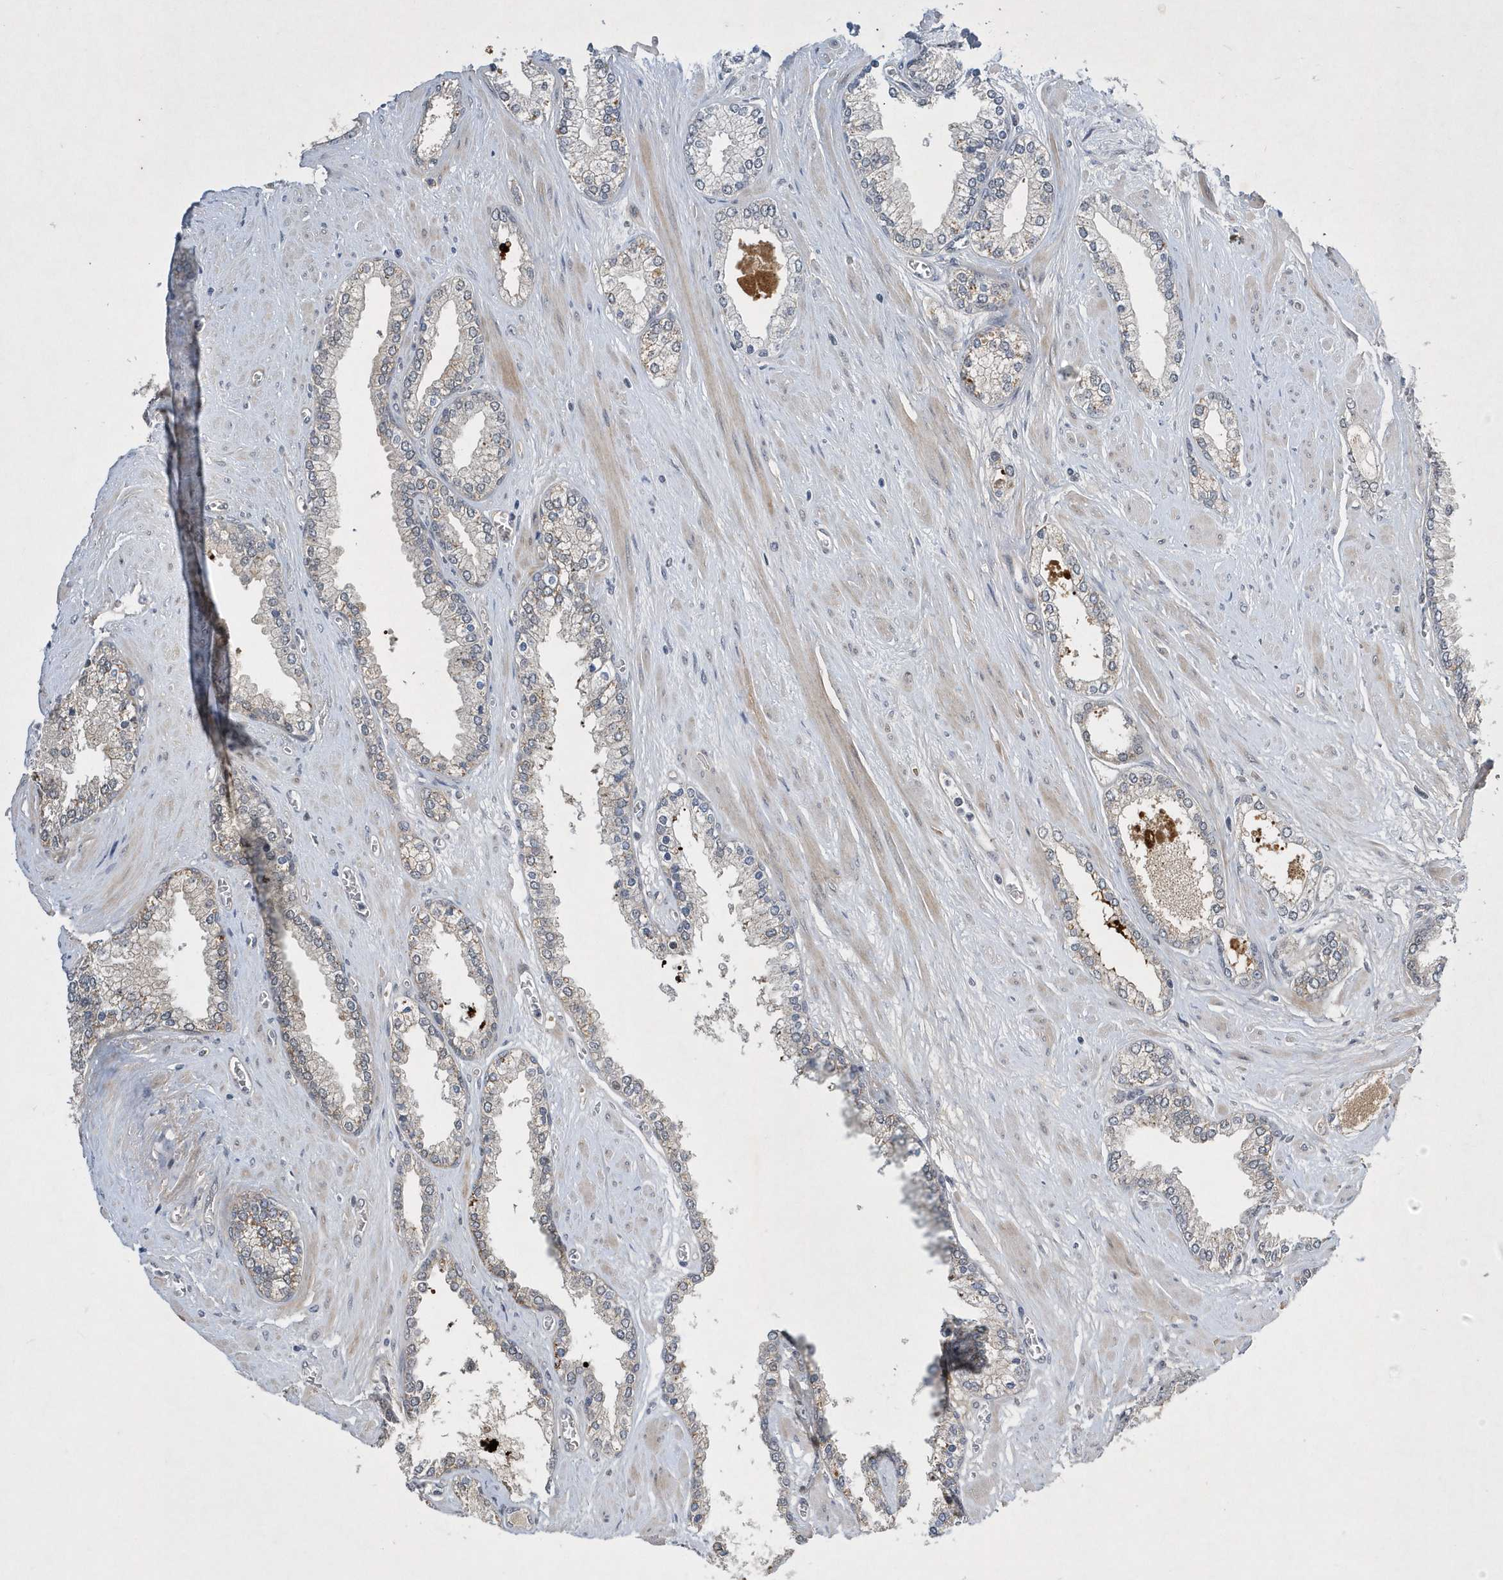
{"staining": {"intensity": "weak", "quantity": "<25%", "location": "cytoplasmic/membranous"}, "tissue": "prostate cancer", "cell_type": "Tumor cells", "image_type": "cancer", "snomed": [{"axis": "morphology", "description": "Adenocarcinoma, Low grade"}, {"axis": "topography", "description": "Prostate"}], "caption": "The micrograph demonstrates no significant staining in tumor cells of prostate cancer. (Immunohistochemistry (ihc), brightfield microscopy, high magnification).", "gene": "FAM217A", "patient": {"sex": "male", "age": 62}}